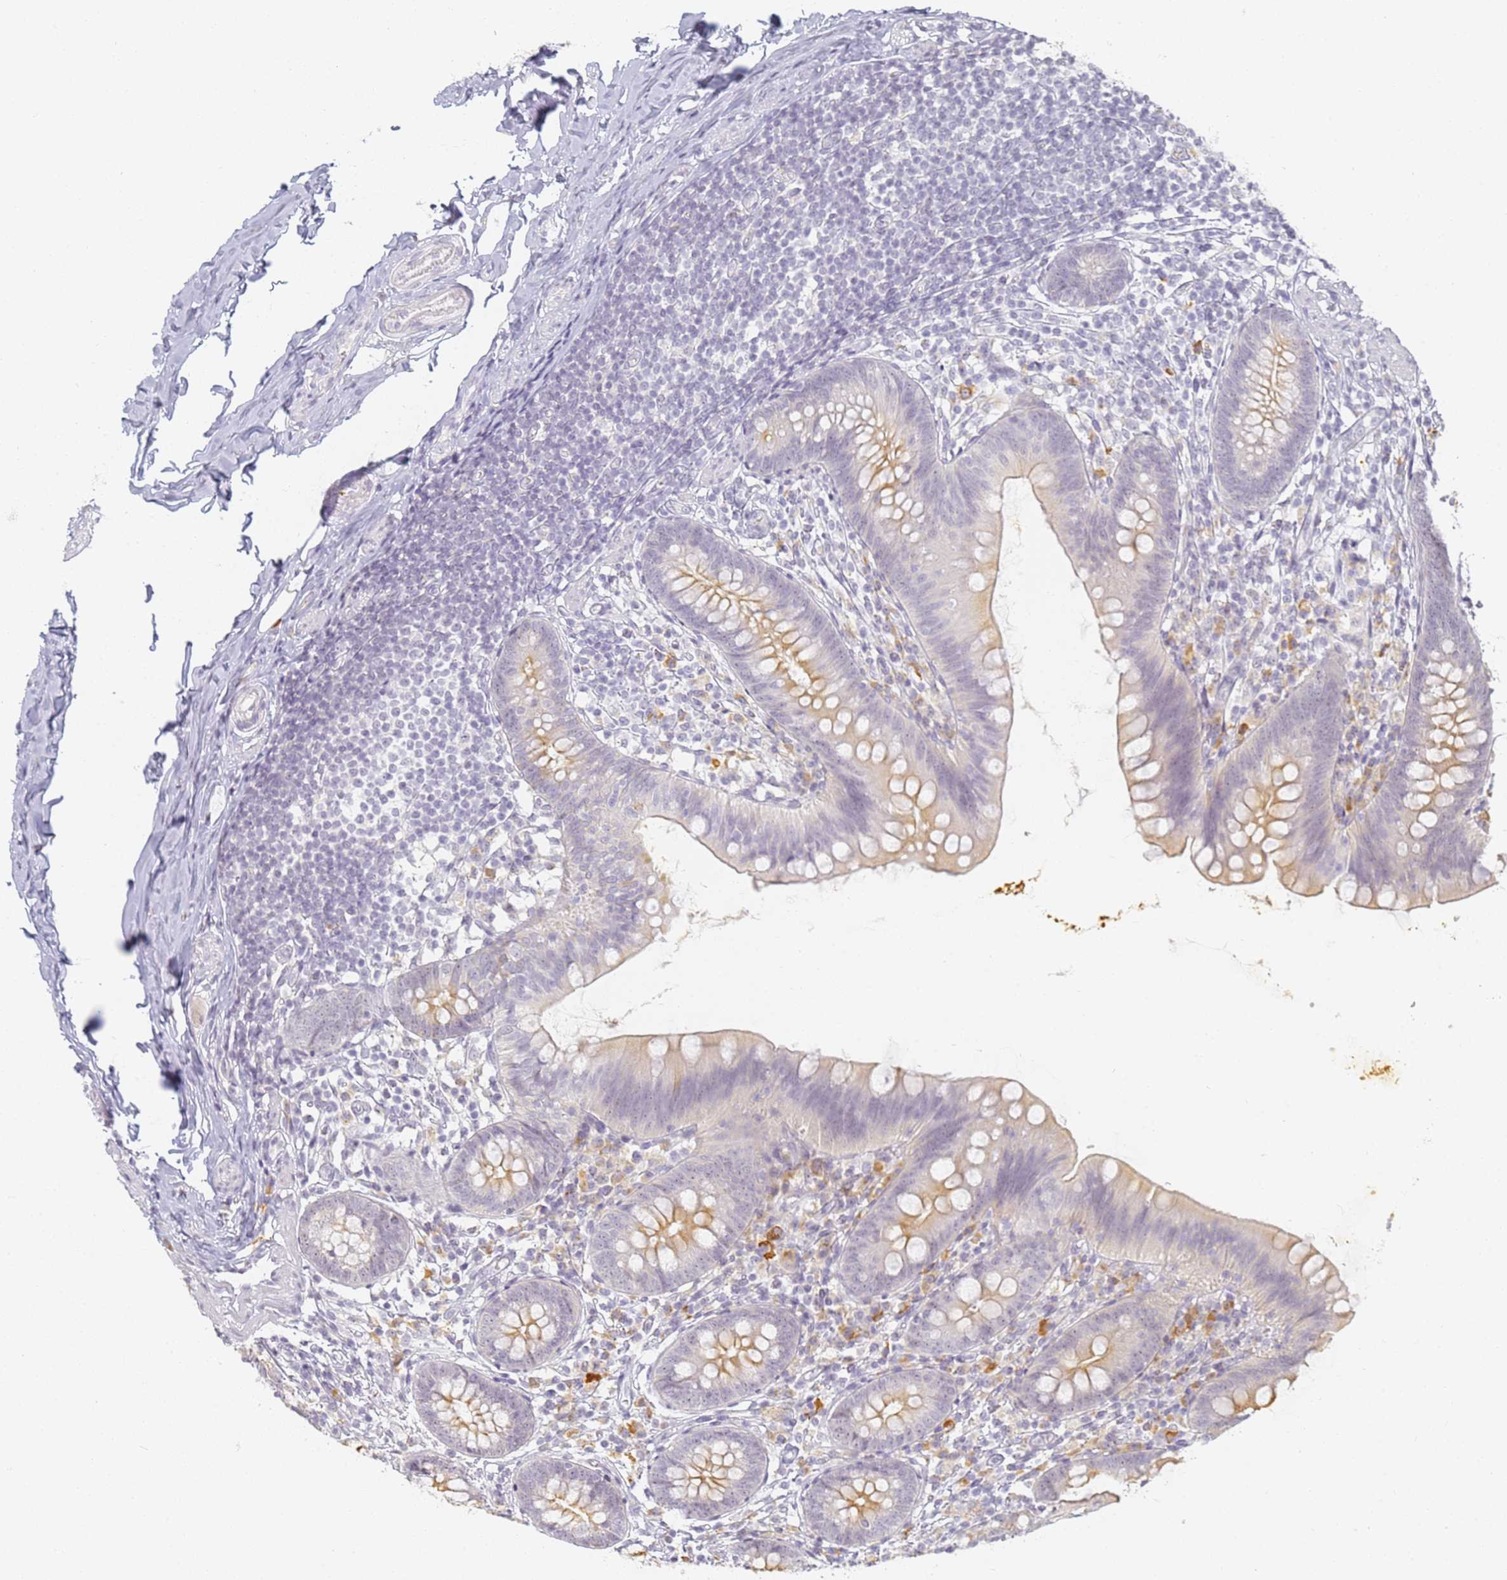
{"staining": {"intensity": "weak", "quantity": "25%-75%", "location": "cytoplasmic/membranous"}, "tissue": "appendix", "cell_type": "Glandular cells", "image_type": "normal", "snomed": [{"axis": "morphology", "description": "Normal tissue, NOS"}, {"axis": "topography", "description": "Appendix"}], "caption": "An IHC photomicrograph of unremarkable tissue is shown. Protein staining in brown shows weak cytoplasmic/membranous positivity in appendix within glandular cells. The protein is stained brown, and the nuclei are stained in blue (DAB (3,3'-diaminobenzidine) IHC with brightfield microscopy, high magnification).", "gene": "SLC38A9", "patient": {"sex": "female", "age": 62}}